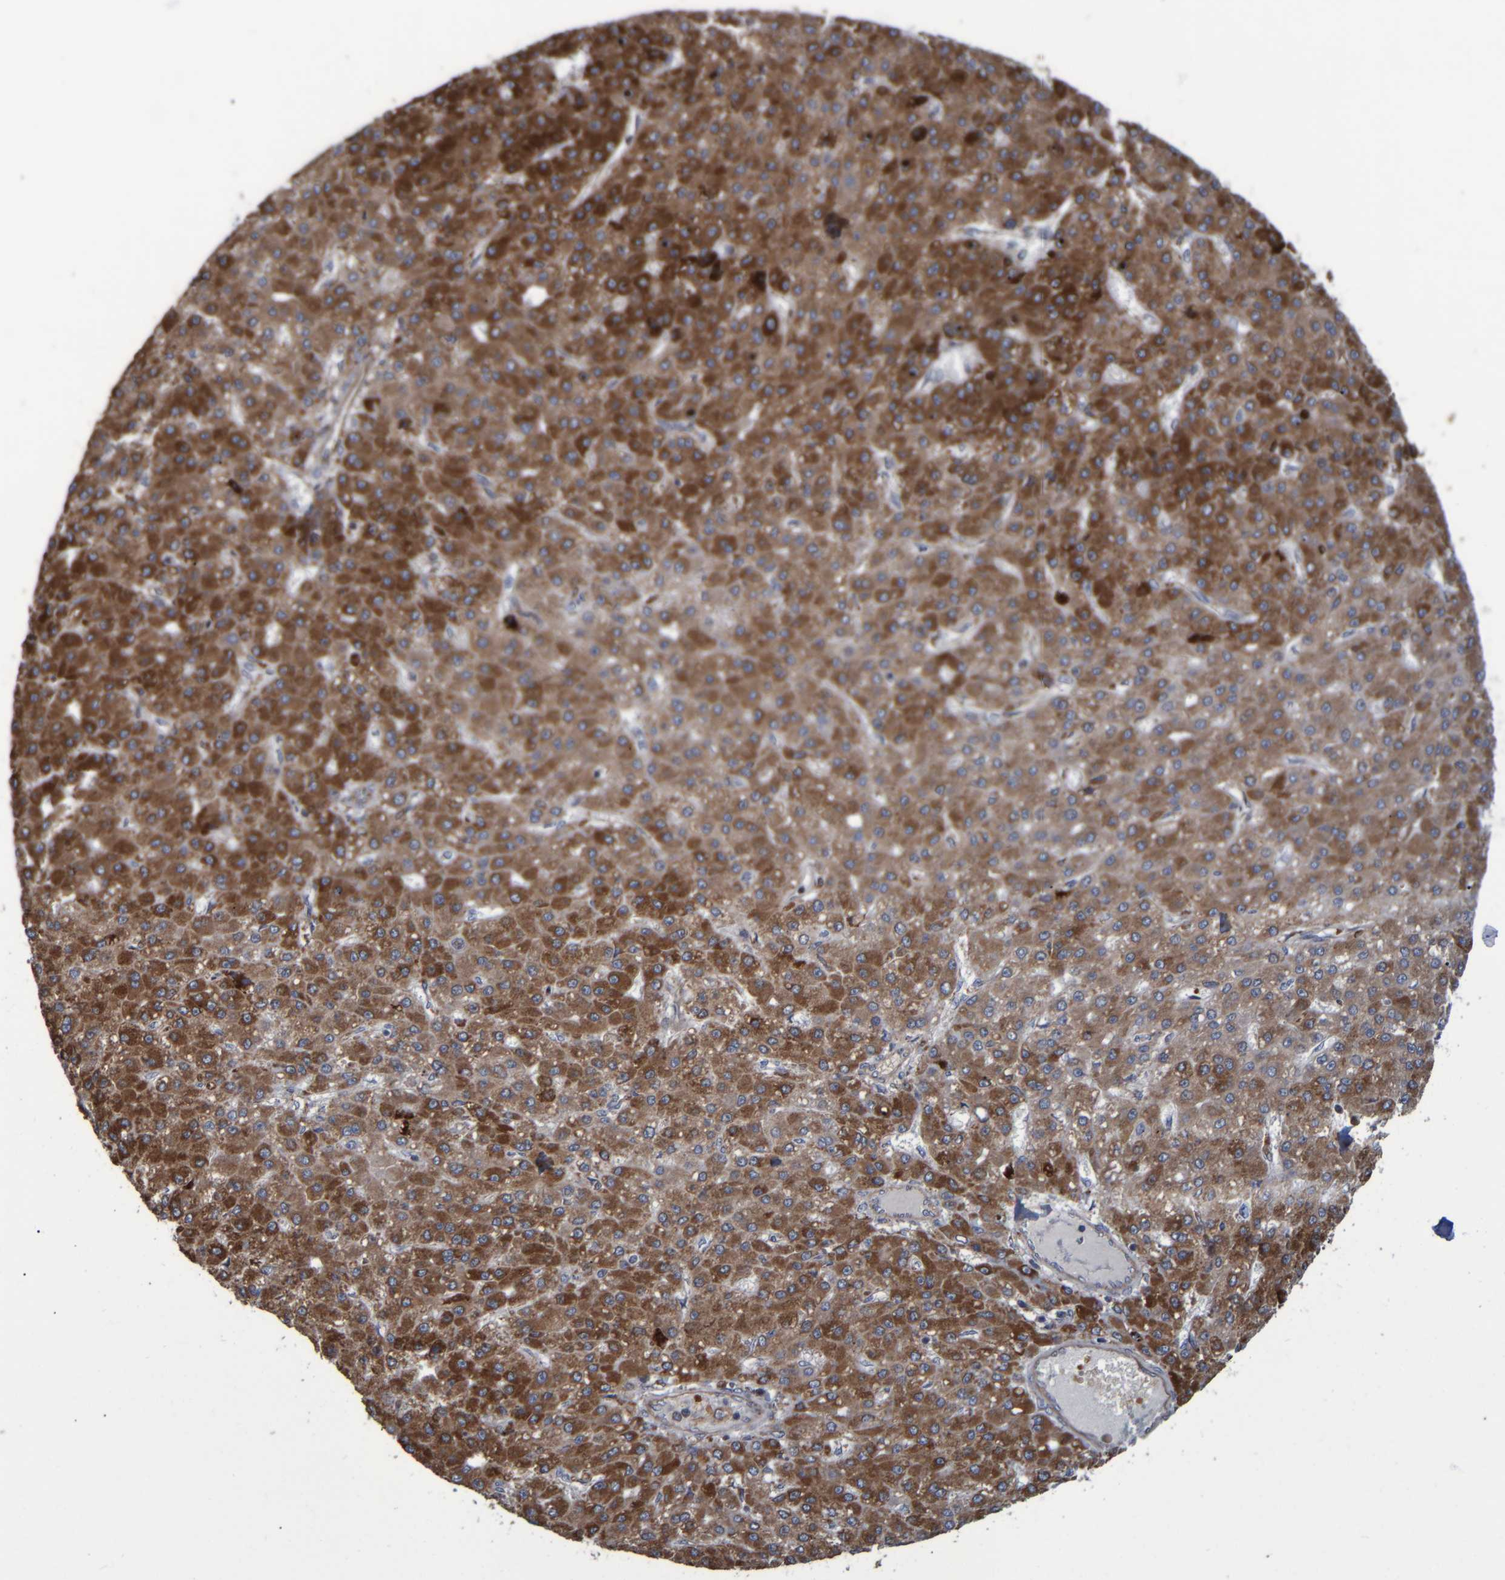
{"staining": {"intensity": "moderate", "quantity": ">75%", "location": "cytoplasmic/membranous"}, "tissue": "liver cancer", "cell_type": "Tumor cells", "image_type": "cancer", "snomed": [{"axis": "morphology", "description": "Carcinoma, Hepatocellular, NOS"}, {"axis": "topography", "description": "Liver"}], "caption": "Protein staining of liver cancer tissue reveals moderate cytoplasmic/membranous expression in approximately >75% of tumor cells. (Stains: DAB (3,3'-diaminobenzidine) in brown, nuclei in blue, Microscopy: brightfield microscopy at high magnification).", "gene": "SPAG5", "patient": {"sex": "male", "age": 67}}